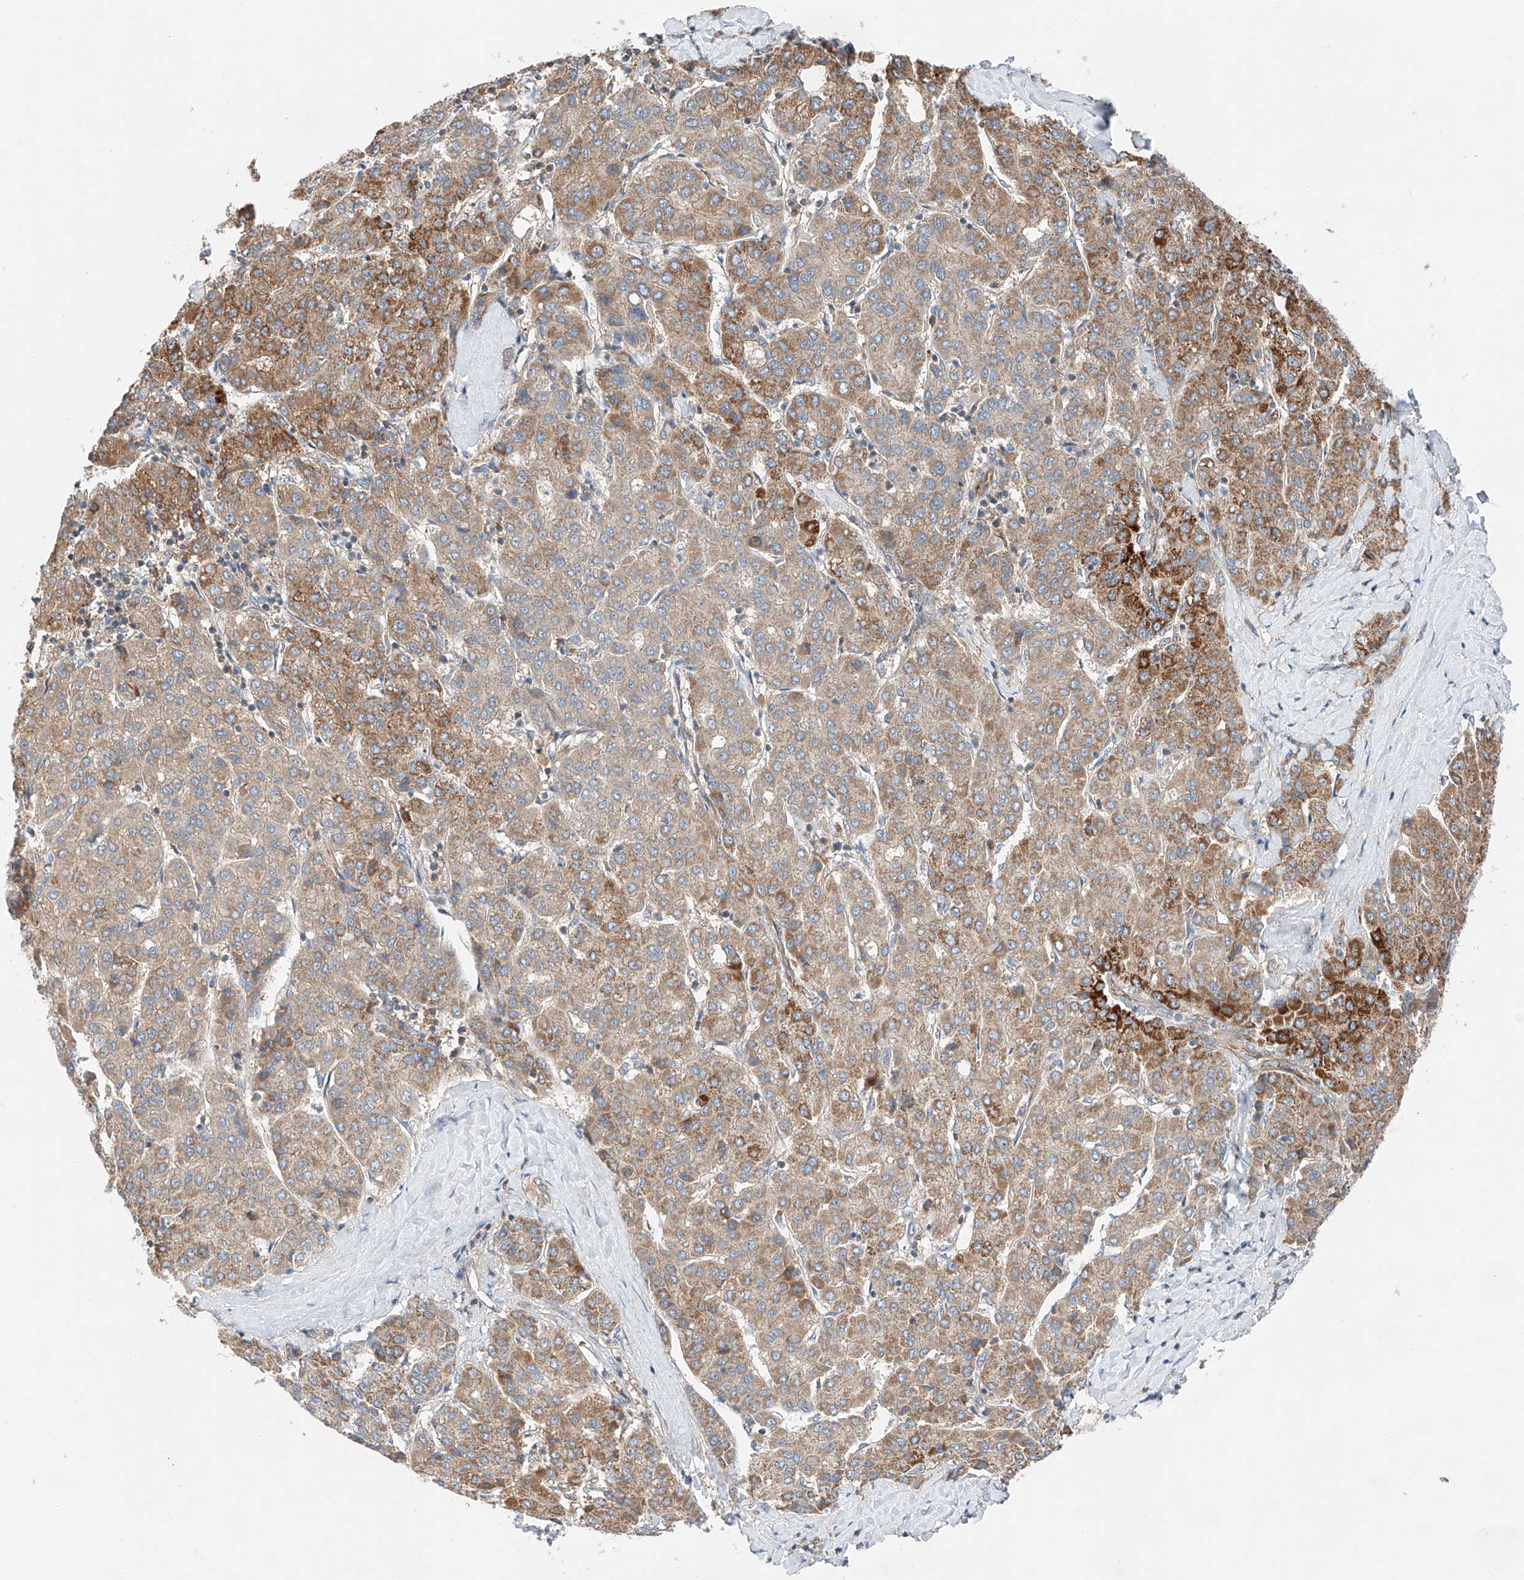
{"staining": {"intensity": "strong", "quantity": "25%-75%", "location": "cytoplasmic/membranous"}, "tissue": "liver cancer", "cell_type": "Tumor cells", "image_type": "cancer", "snomed": [{"axis": "morphology", "description": "Carcinoma, Hepatocellular, NOS"}, {"axis": "topography", "description": "Liver"}], "caption": "There is high levels of strong cytoplasmic/membranous positivity in tumor cells of liver hepatocellular carcinoma, as demonstrated by immunohistochemical staining (brown color).", "gene": "RUSC1", "patient": {"sex": "male", "age": 65}}